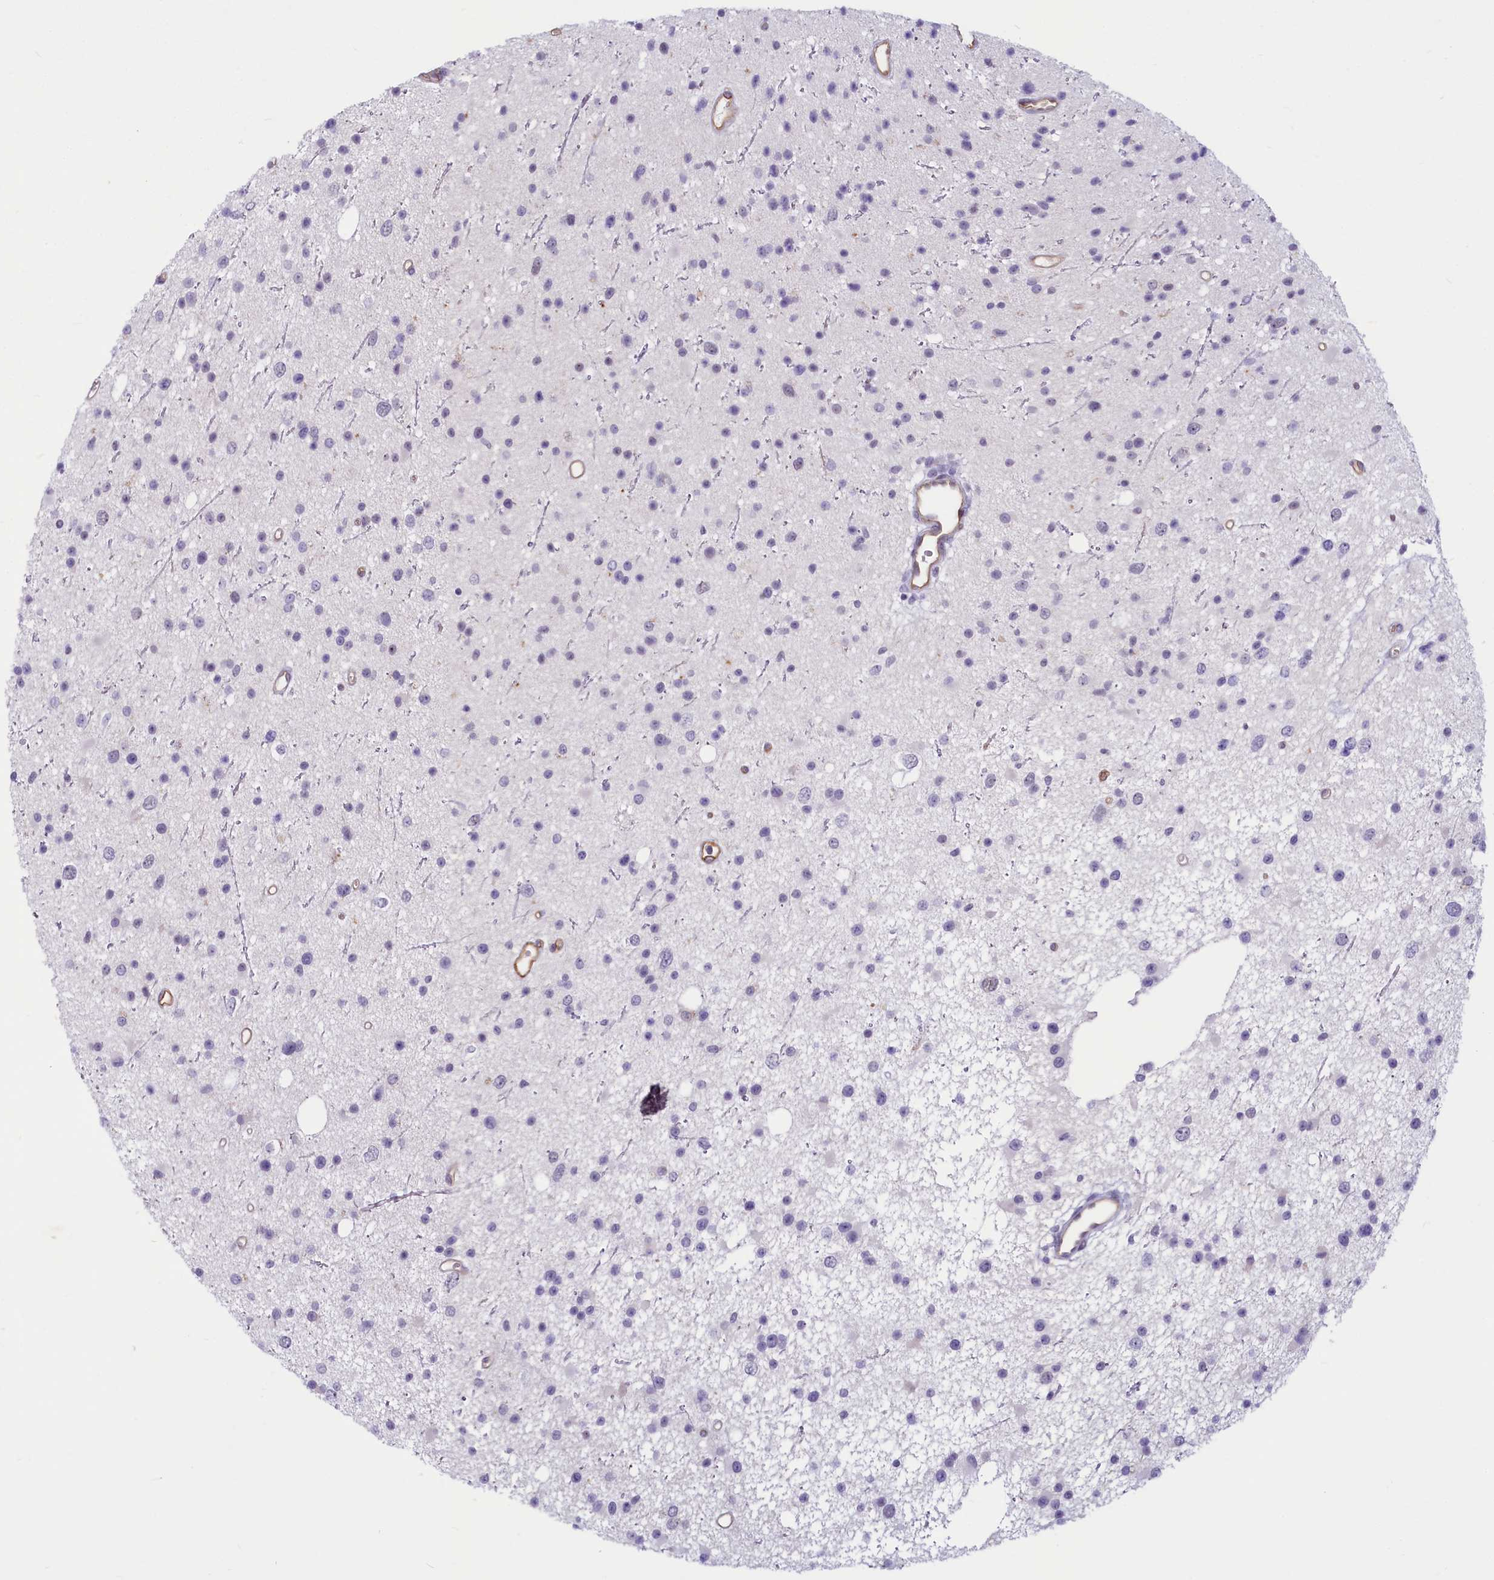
{"staining": {"intensity": "moderate", "quantity": "<25%", "location": "nuclear"}, "tissue": "glioma", "cell_type": "Tumor cells", "image_type": "cancer", "snomed": [{"axis": "morphology", "description": "Glioma, malignant, Low grade"}, {"axis": "topography", "description": "Cerebral cortex"}], "caption": "Moderate nuclear positivity for a protein is present in about <25% of tumor cells of malignant glioma (low-grade) using IHC.", "gene": "PROCR", "patient": {"sex": "female", "age": 39}}